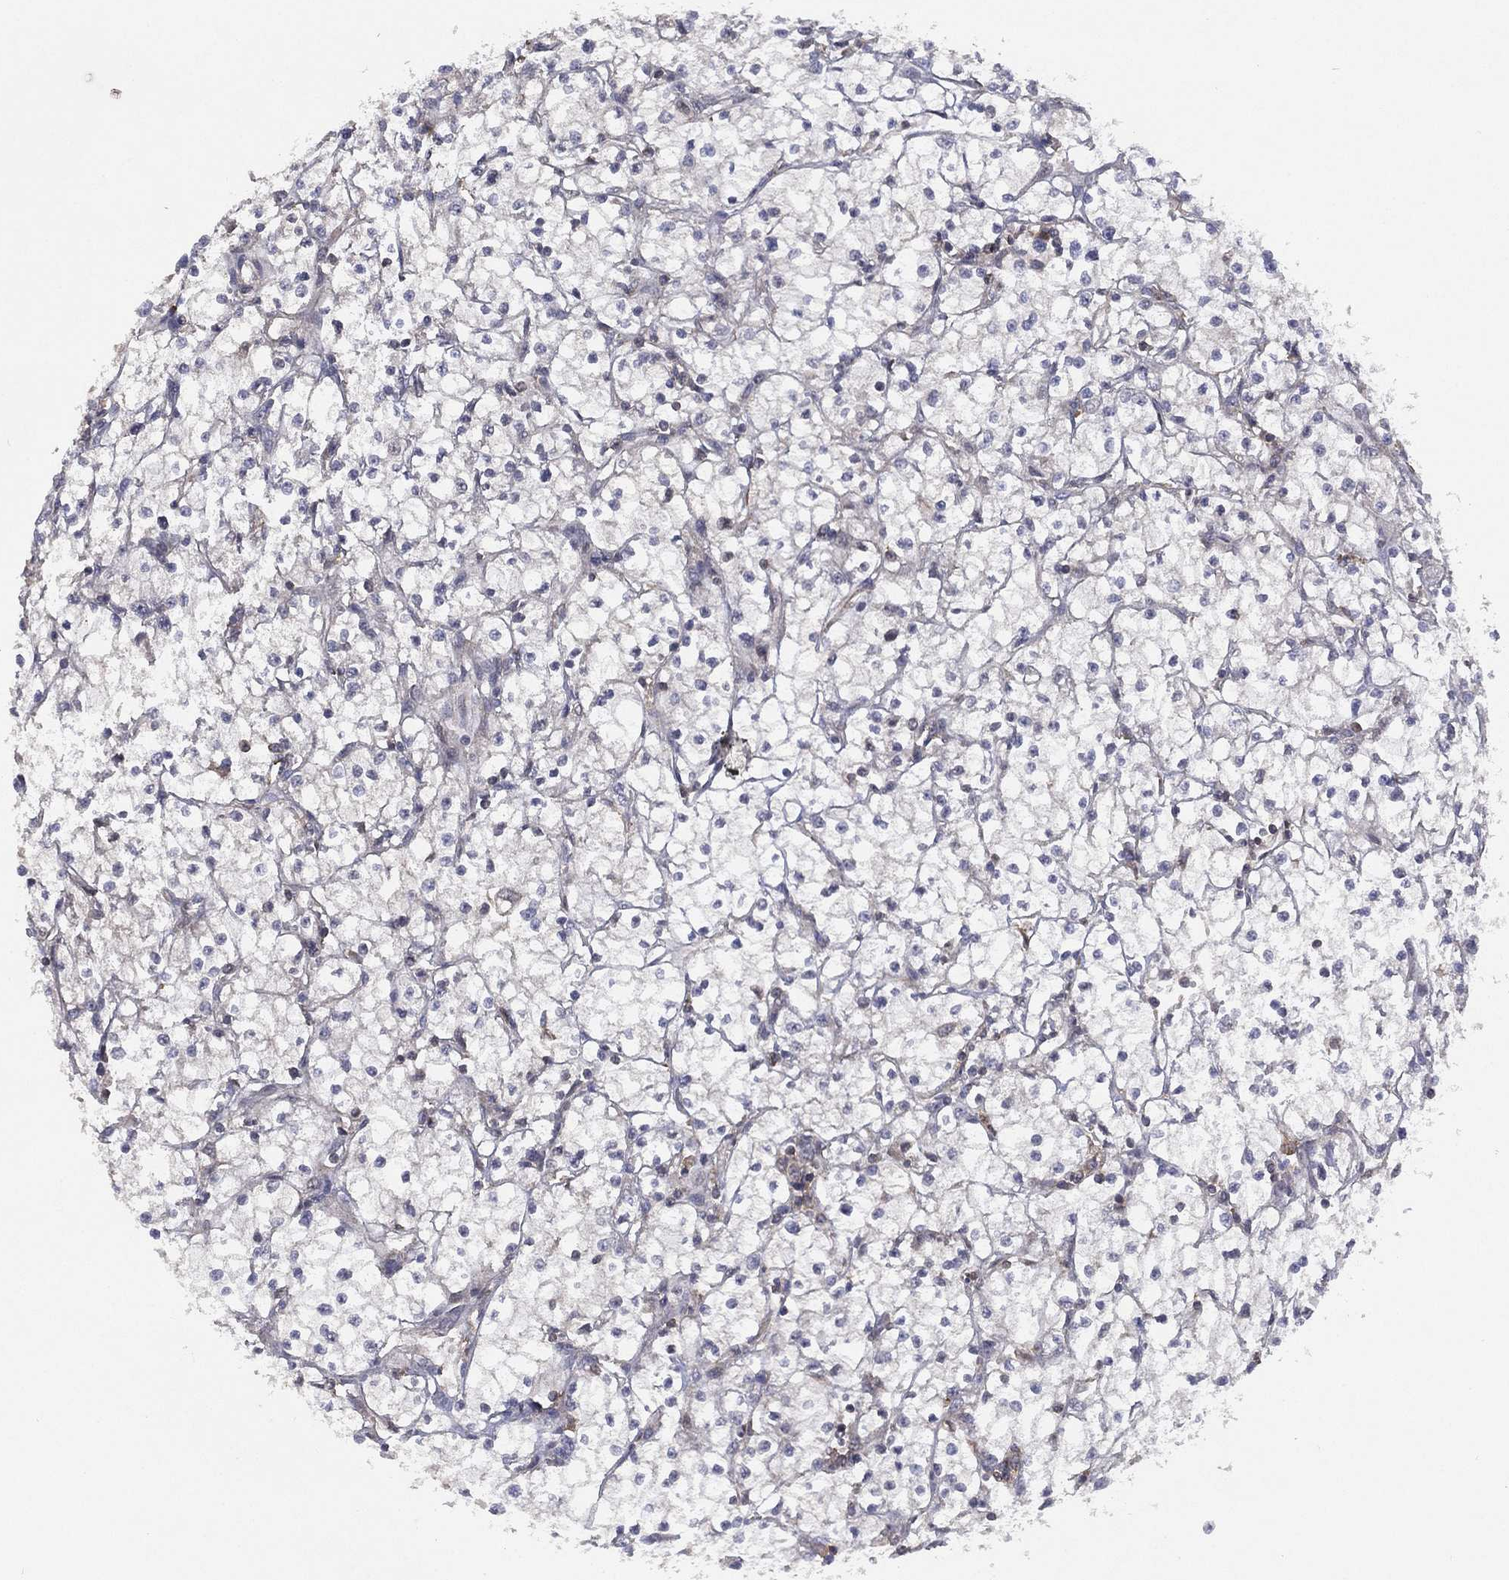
{"staining": {"intensity": "negative", "quantity": "none", "location": "none"}, "tissue": "renal cancer", "cell_type": "Tumor cells", "image_type": "cancer", "snomed": [{"axis": "morphology", "description": "Adenocarcinoma, NOS"}, {"axis": "topography", "description": "Kidney"}], "caption": "The photomicrograph shows no significant positivity in tumor cells of renal cancer (adenocarcinoma).", "gene": "DOCK8", "patient": {"sex": "male", "age": 67}}